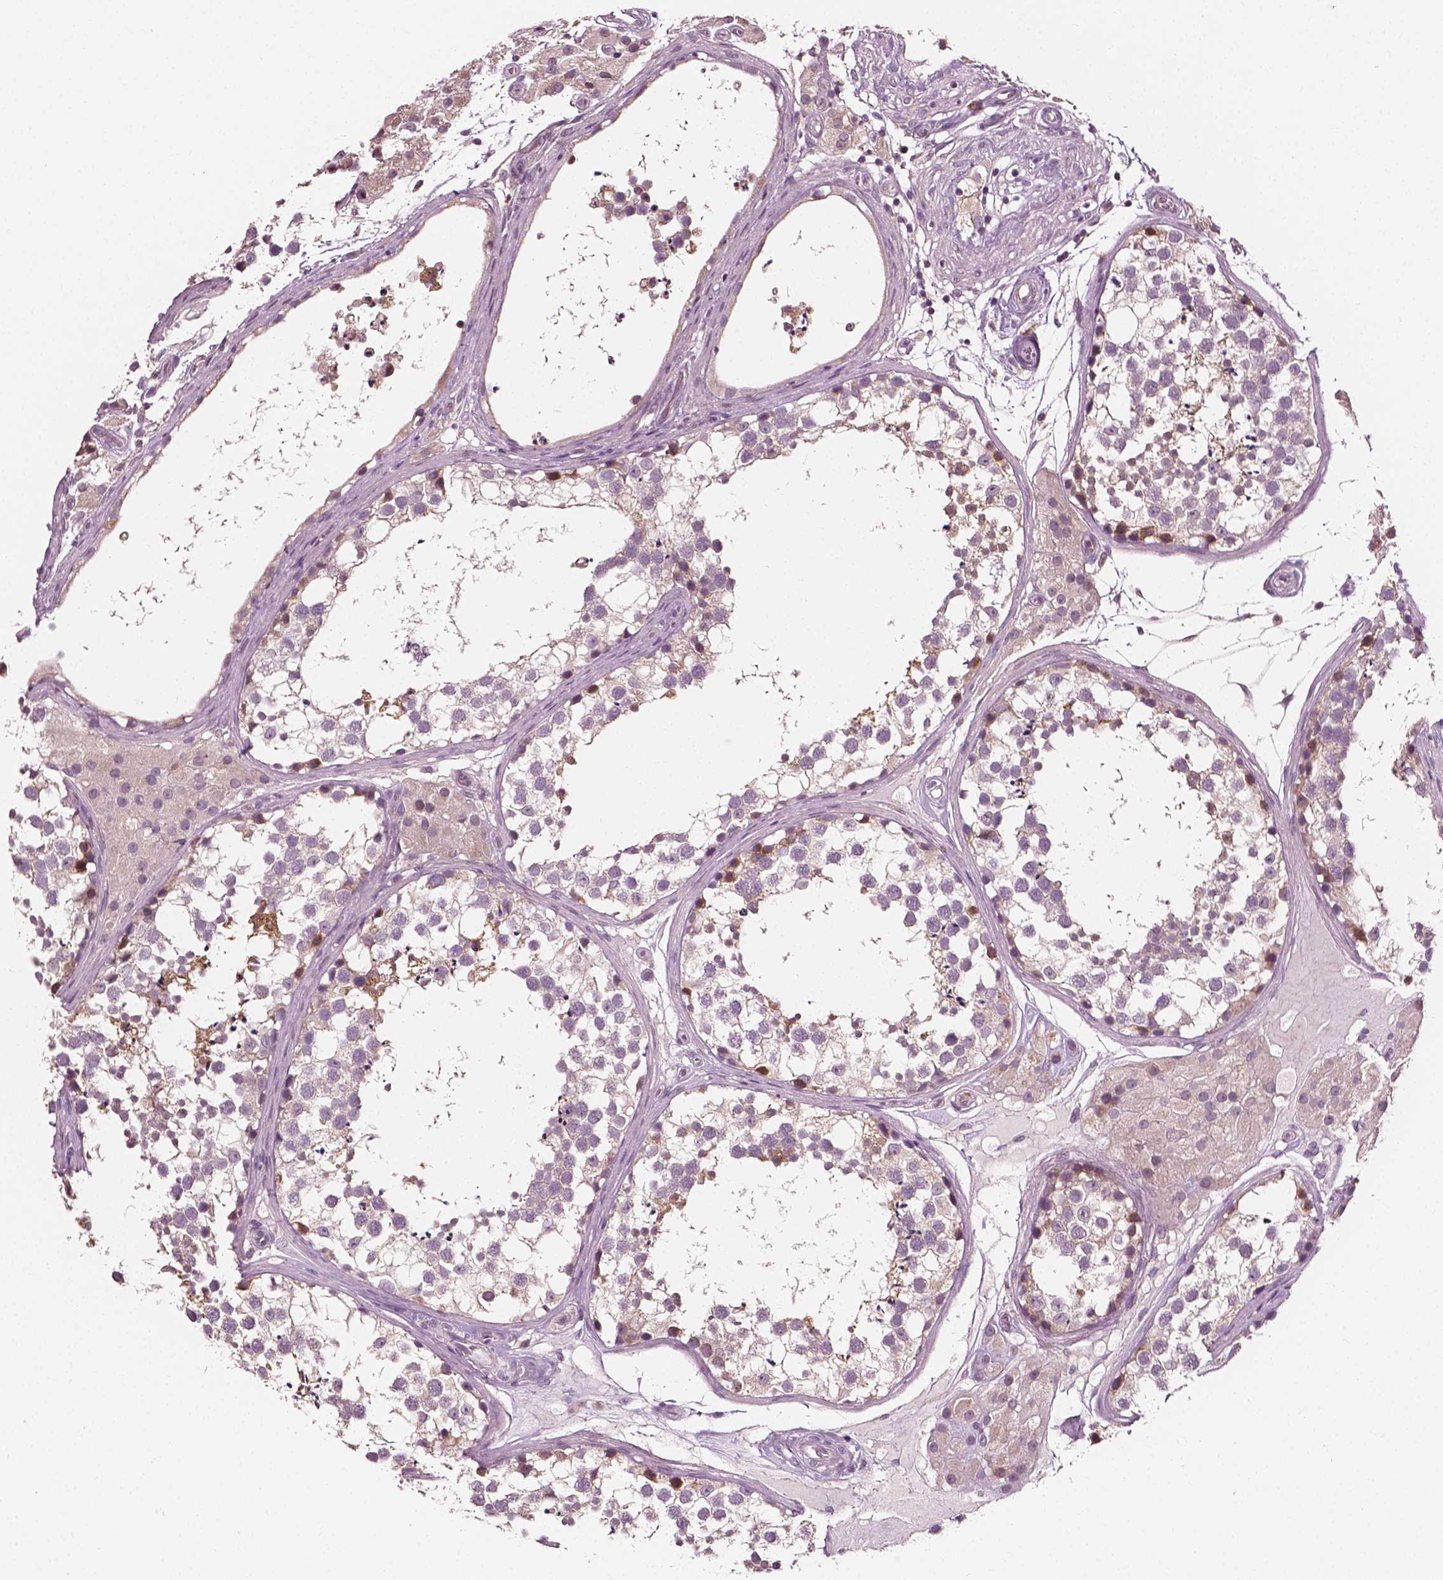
{"staining": {"intensity": "strong", "quantity": "<25%", "location": "cytoplasmic/membranous,nuclear"}, "tissue": "testis", "cell_type": "Cells in seminiferous ducts", "image_type": "normal", "snomed": [{"axis": "morphology", "description": "Normal tissue, NOS"}, {"axis": "morphology", "description": "Seminoma, NOS"}, {"axis": "topography", "description": "Testis"}], "caption": "Immunohistochemistry staining of benign testis, which displays medium levels of strong cytoplasmic/membranous,nuclear positivity in approximately <25% of cells in seminiferous ducts indicating strong cytoplasmic/membranous,nuclear protein expression. The staining was performed using DAB (brown) for protein detection and nuclei were counterstained in hematoxylin (blue).", "gene": "MCL1", "patient": {"sex": "male", "age": 65}}